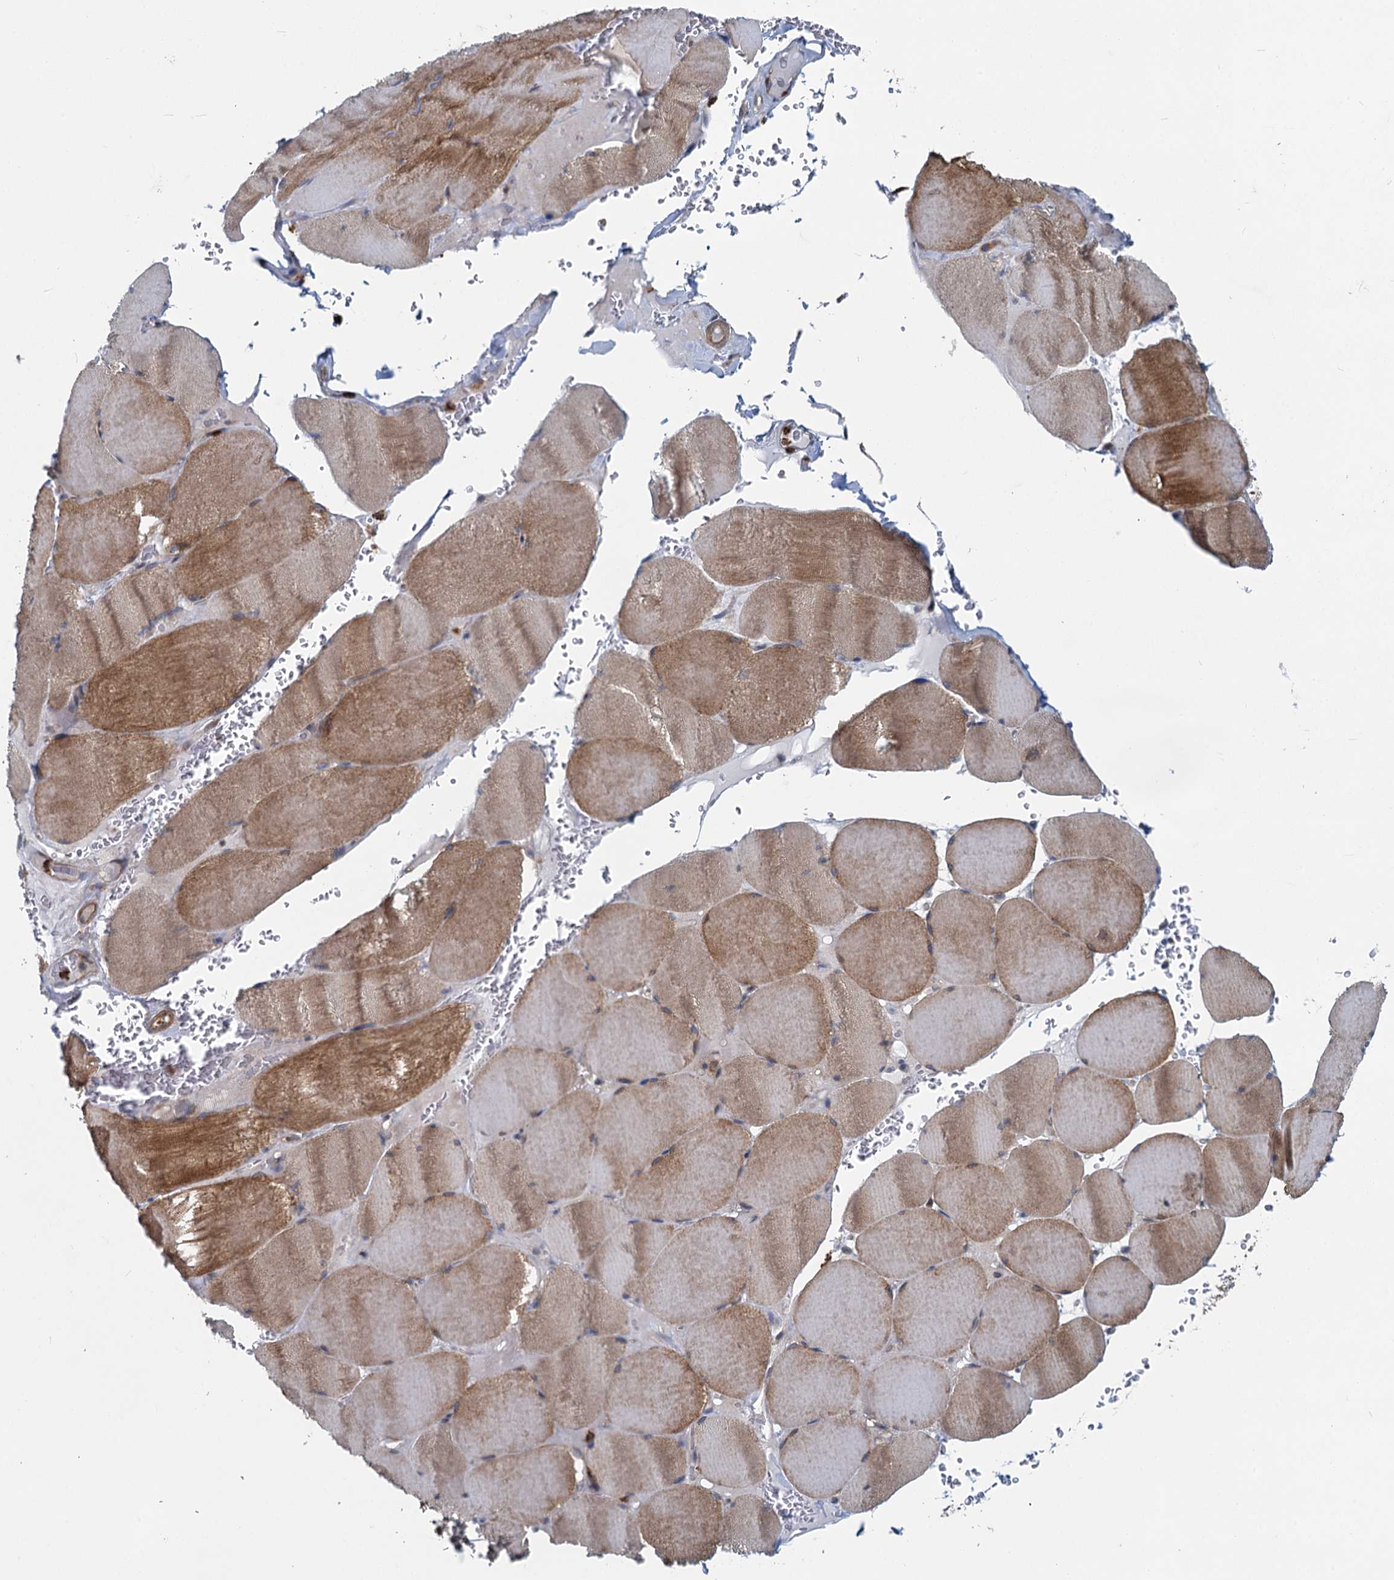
{"staining": {"intensity": "moderate", "quantity": ">75%", "location": "cytoplasmic/membranous"}, "tissue": "skeletal muscle", "cell_type": "Myocytes", "image_type": "normal", "snomed": [{"axis": "morphology", "description": "Normal tissue, NOS"}, {"axis": "topography", "description": "Skeletal muscle"}, {"axis": "topography", "description": "Head-Neck"}], "caption": "A brown stain highlights moderate cytoplasmic/membranous positivity of a protein in myocytes of unremarkable human skeletal muscle. (DAB = brown stain, brightfield microscopy at high magnification).", "gene": "ADCY2", "patient": {"sex": "male", "age": 66}}